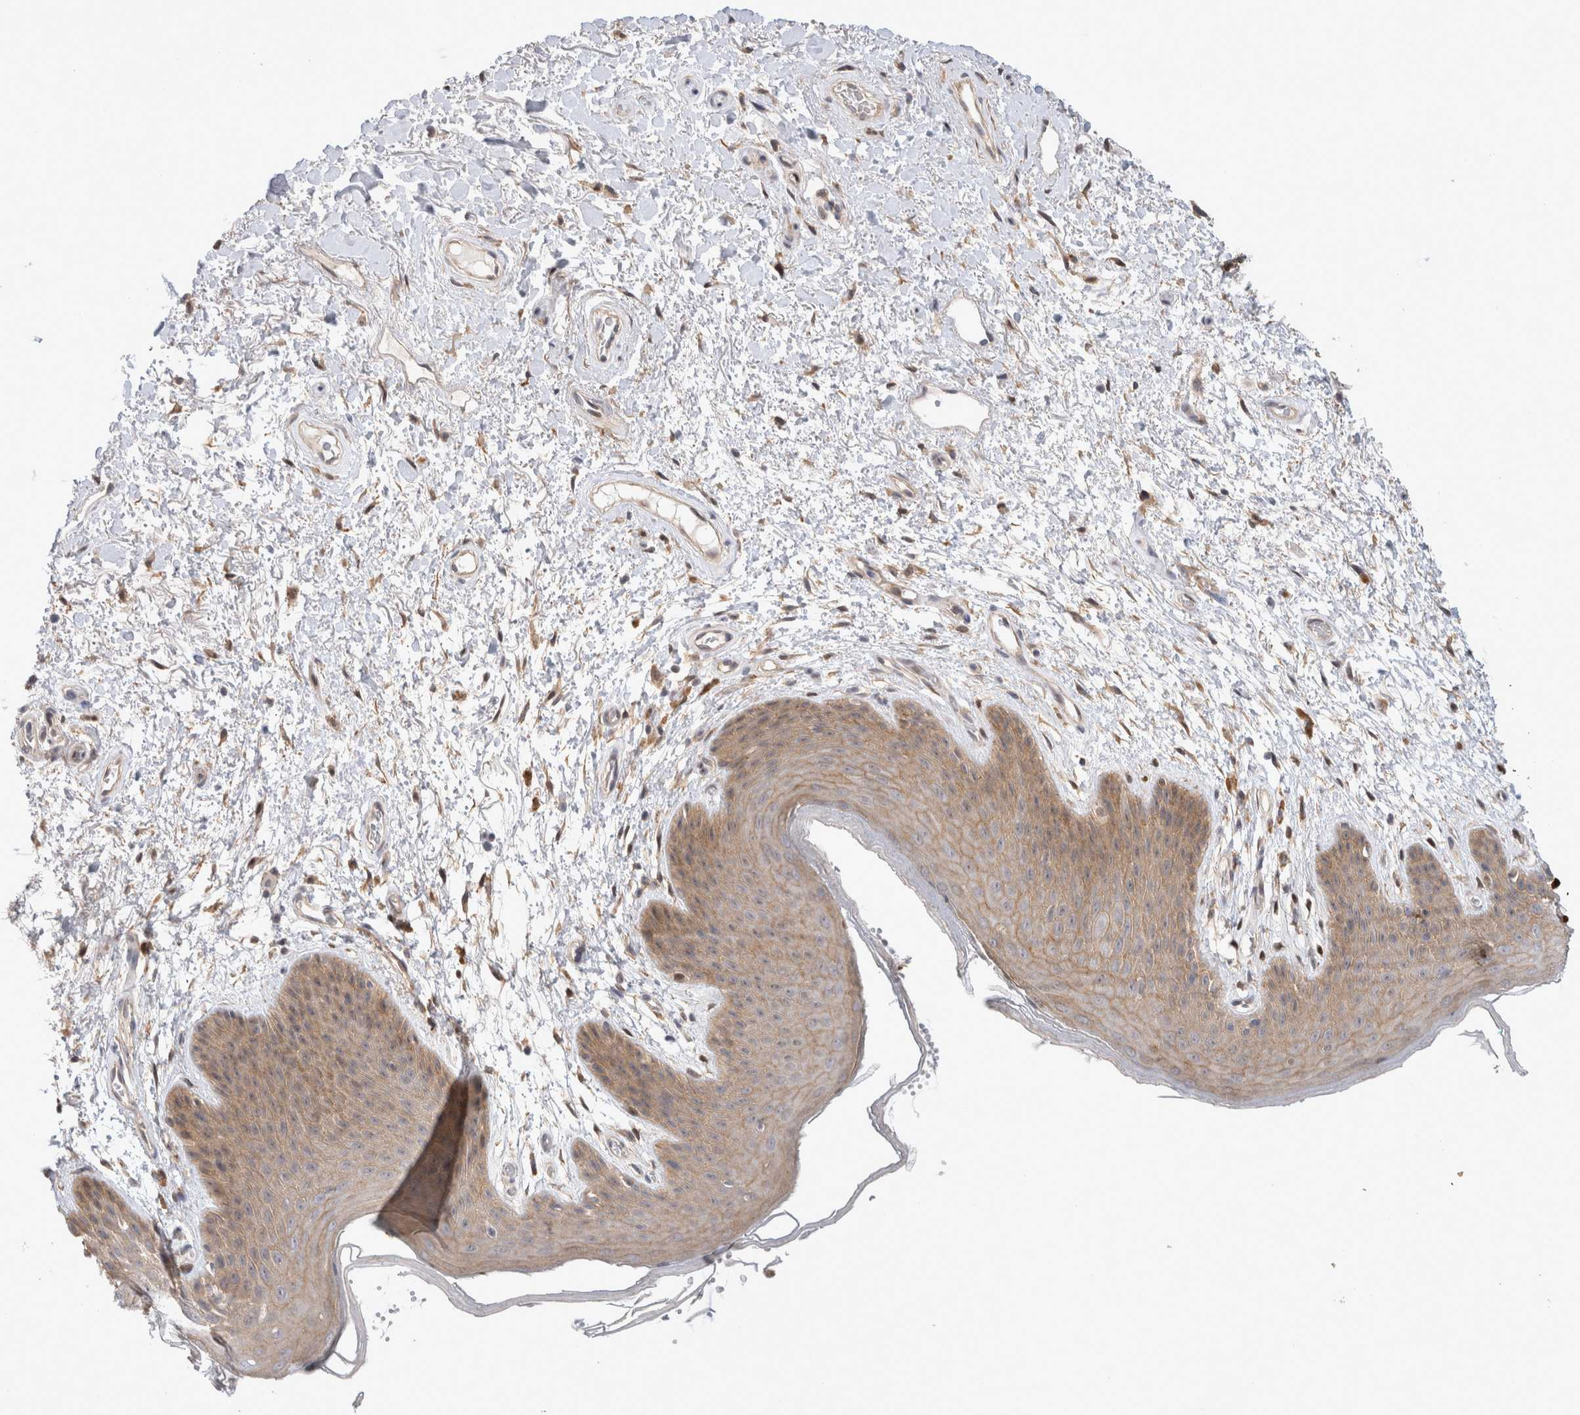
{"staining": {"intensity": "moderate", "quantity": ">75%", "location": "cytoplasmic/membranous"}, "tissue": "skin", "cell_type": "Epidermal cells", "image_type": "normal", "snomed": [{"axis": "morphology", "description": "Normal tissue, NOS"}, {"axis": "topography", "description": "Anal"}], "caption": "This micrograph exhibits IHC staining of benign skin, with medium moderate cytoplasmic/membranous positivity in about >75% of epidermal cells.", "gene": "TCF4", "patient": {"sex": "male", "age": 74}}